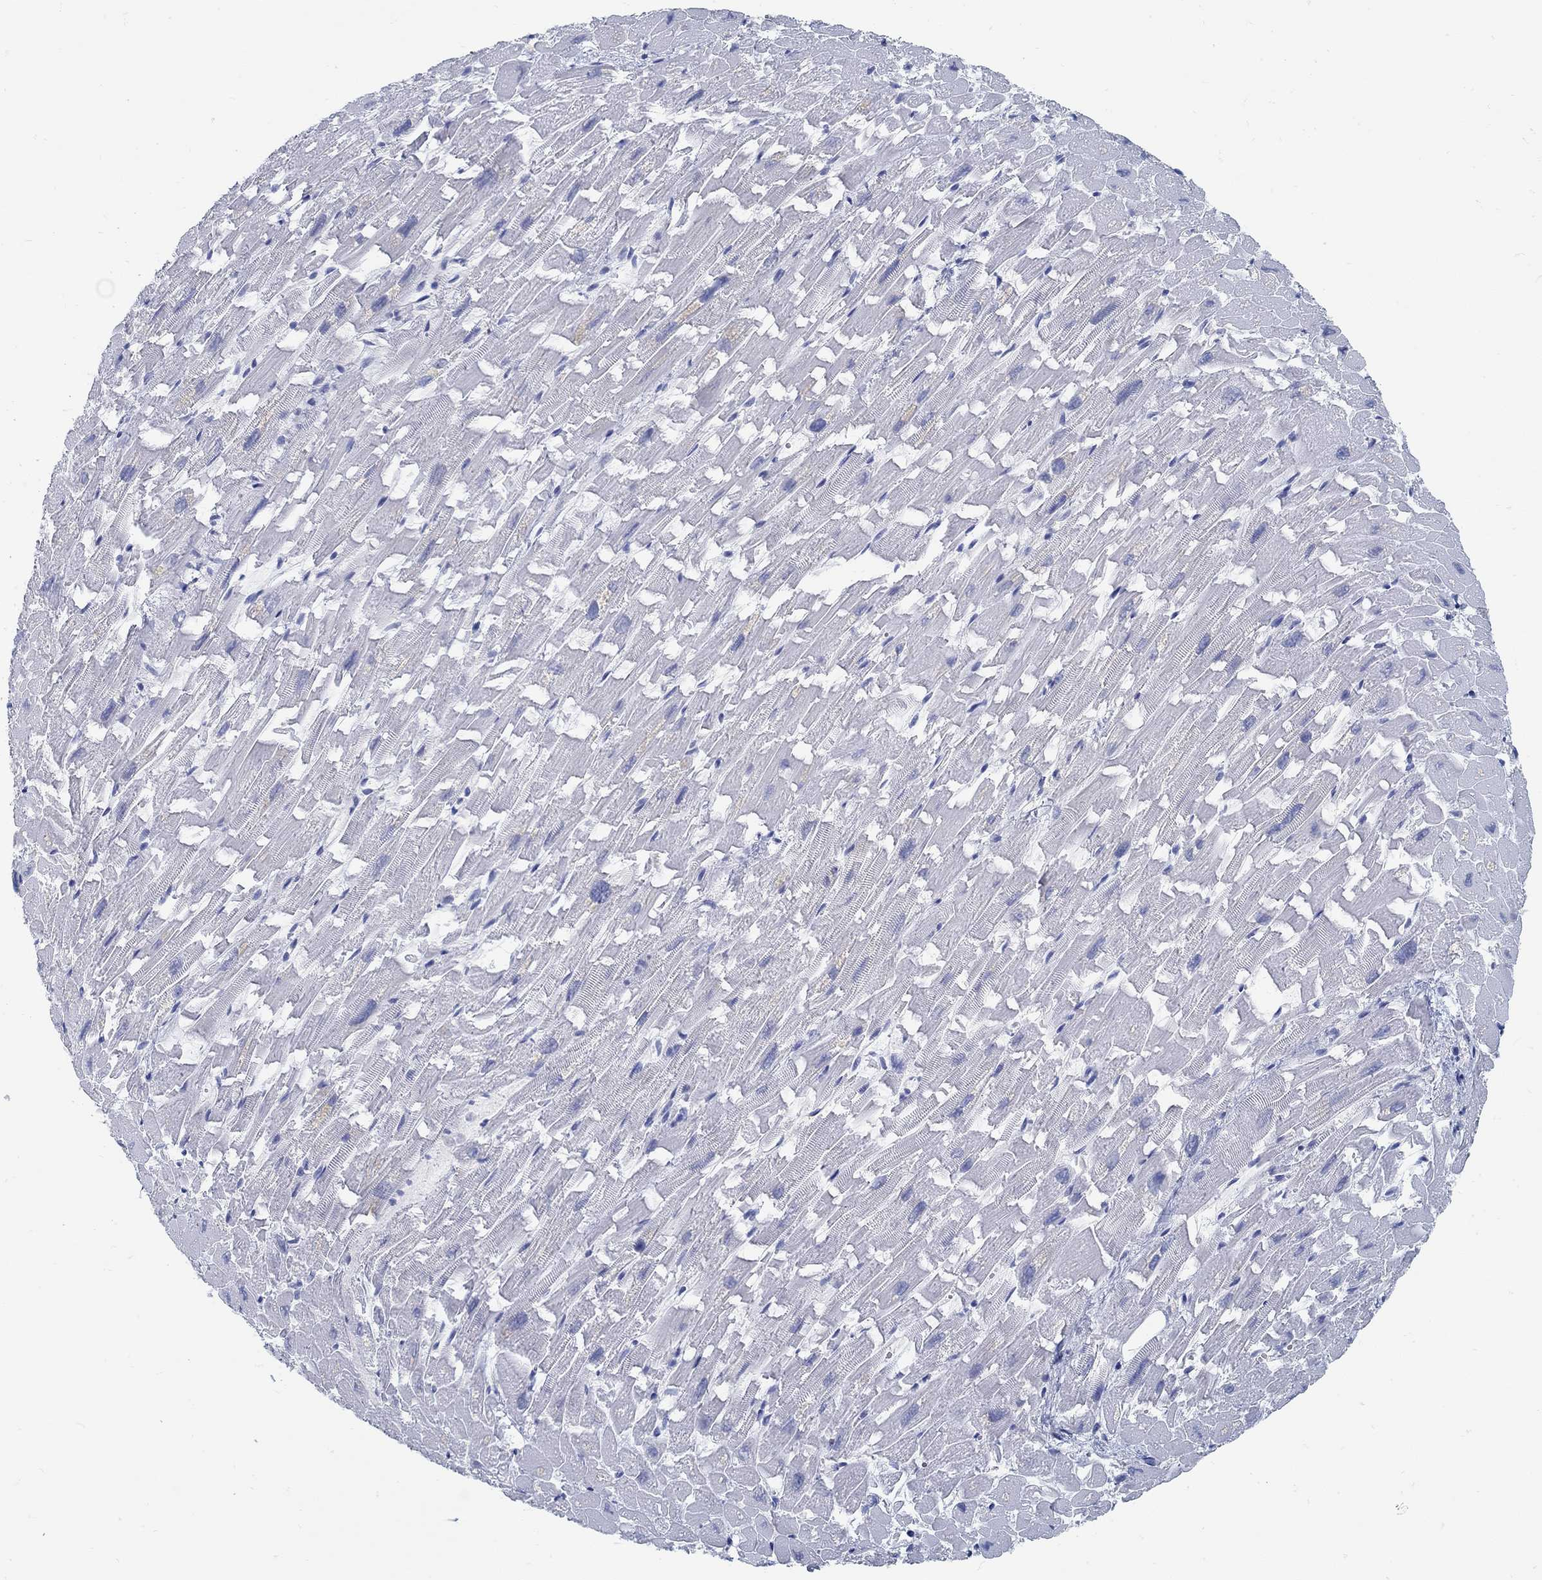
{"staining": {"intensity": "negative", "quantity": "none", "location": "none"}, "tissue": "heart muscle", "cell_type": "Cardiomyocytes", "image_type": "normal", "snomed": [{"axis": "morphology", "description": "Normal tissue, NOS"}, {"axis": "topography", "description": "Heart"}], "caption": "IHC of normal heart muscle reveals no staining in cardiomyocytes. (DAB IHC visualized using brightfield microscopy, high magnification).", "gene": "PCDH11X", "patient": {"sex": "female", "age": 64}}